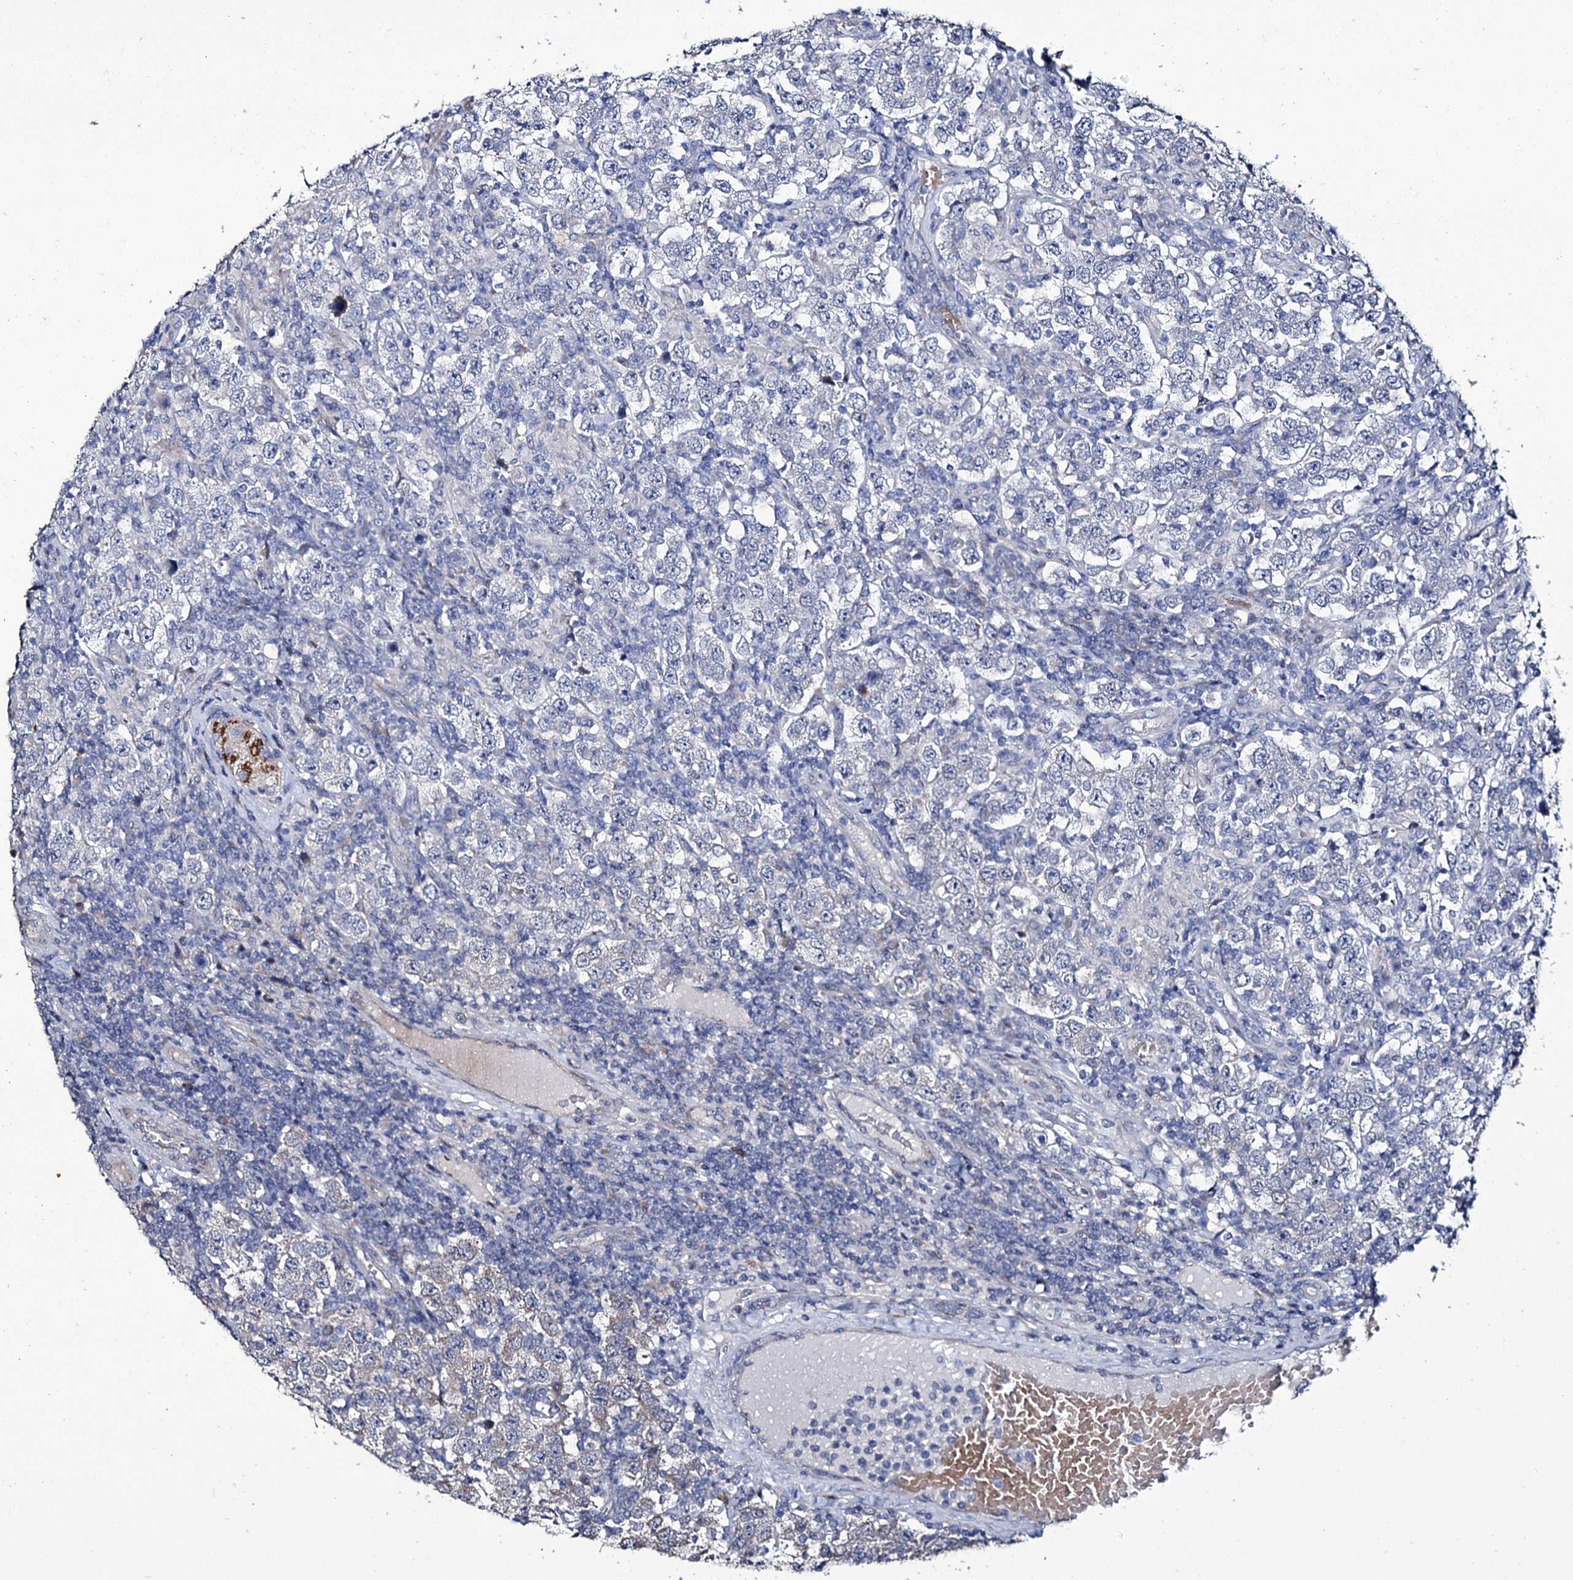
{"staining": {"intensity": "negative", "quantity": "none", "location": "none"}, "tissue": "testis cancer", "cell_type": "Tumor cells", "image_type": "cancer", "snomed": [{"axis": "morphology", "description": "Normal tissue, NOS"}, {"axis": "morphology", "description": "Urothelial carcinoma, High grade"}, {"axis": "morphology", "description": "Seminoma, NOS"}, {"axis": "morphology", "description": "Carcinoma, Embryonal, NOS"}, {"axis": "topography", "description": "Urinary bladder"}, {"axis": "topography", "description": "Testis"}], "caption": "IHC micrograph of human testis seminoma stained for a protein (brown), which shows no staining in tumor cells.", "gene": "TUBGCP5", "patient": {"sex": "male", "age": 41}}